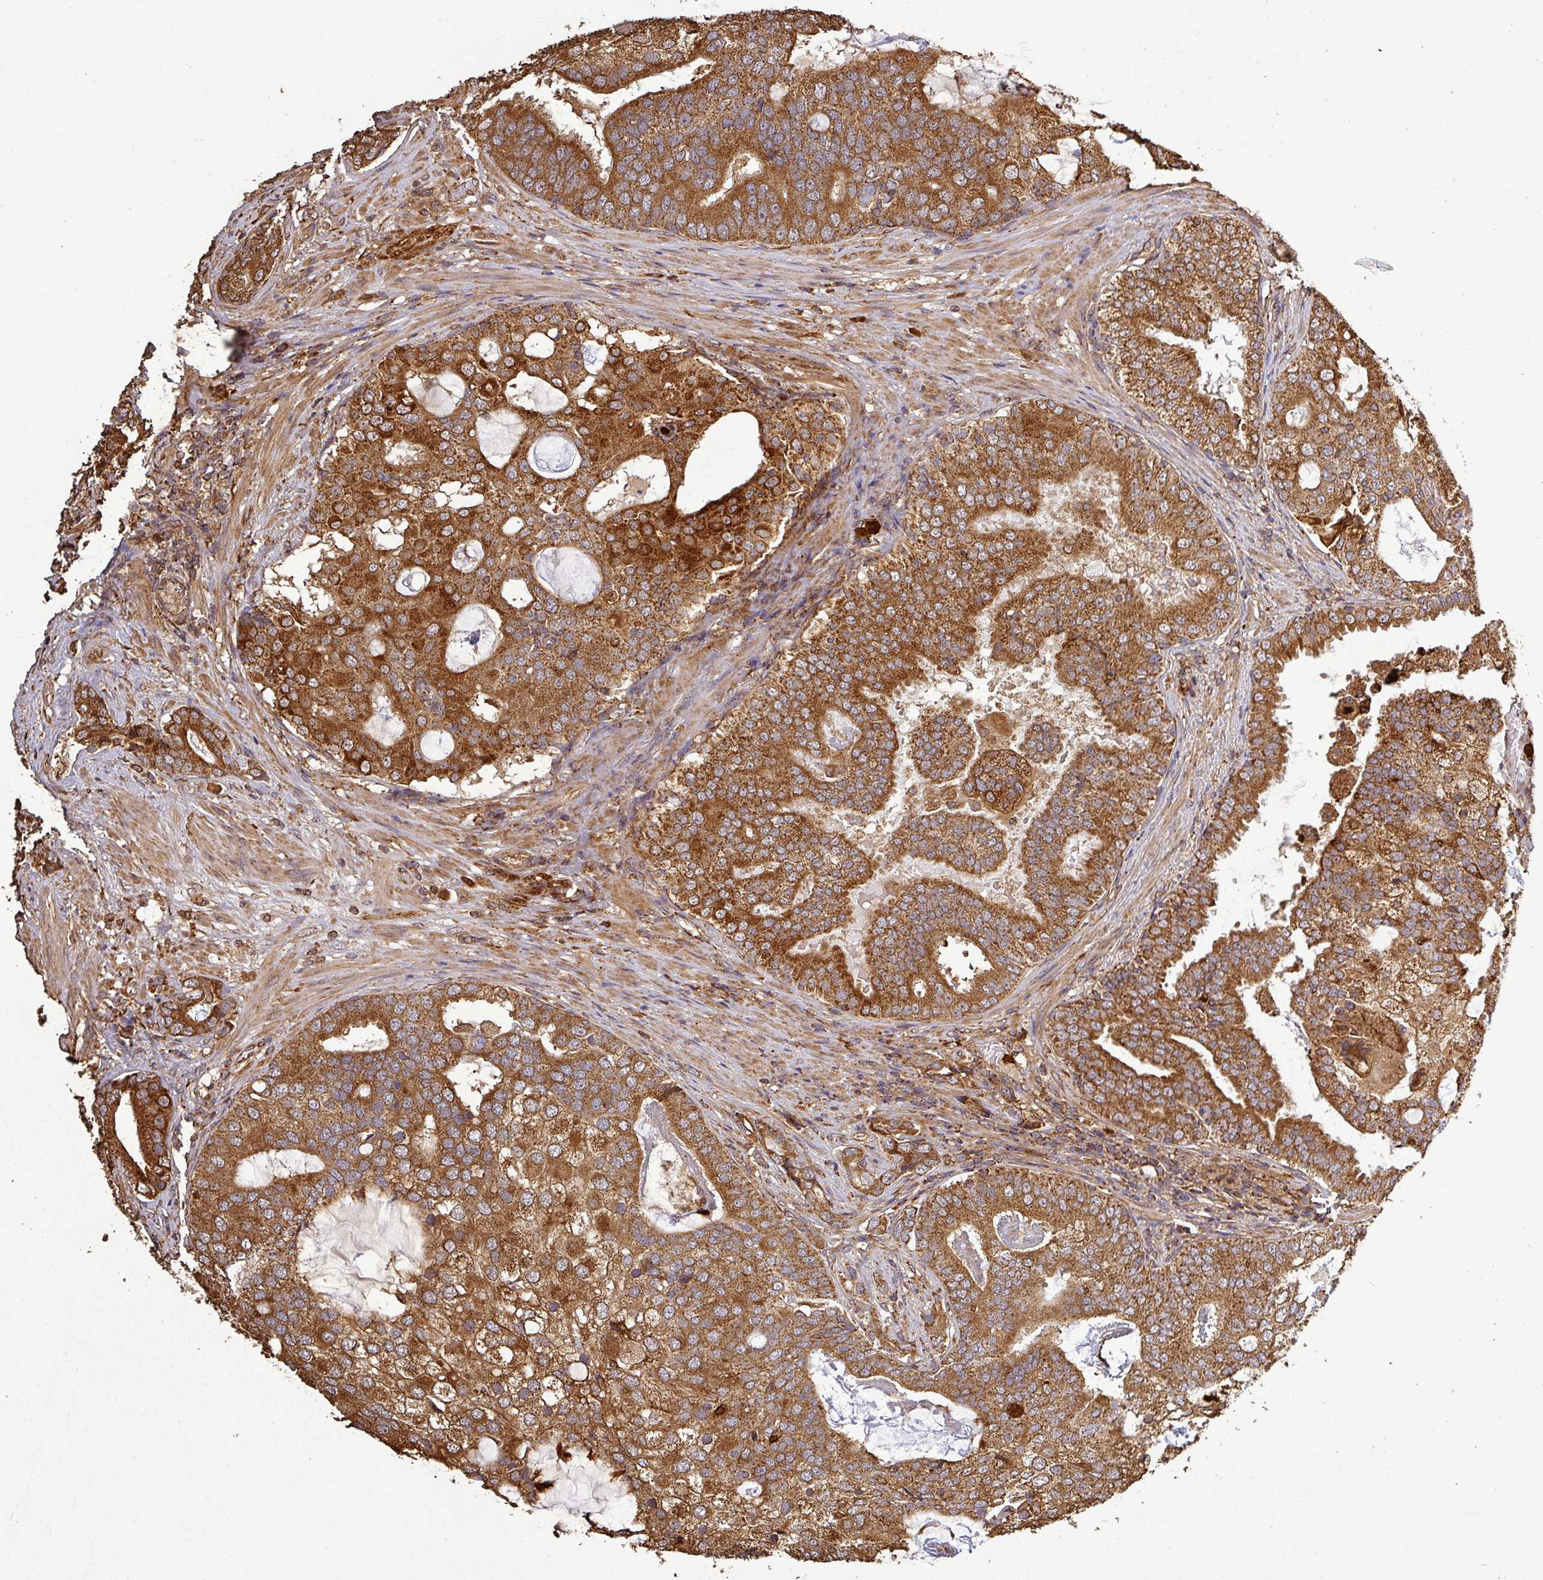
{"staining": {"intensity": "strong", "quantity": ">75%", "location": "cytoplasmic/membranous"}, "tissue": "prostate cancer", "cell_type": "Tumor cells", "image_type": "cancer", "snomed": [{"axis": "morphology", "description": "Adenocarcinoma, High grade"}, {"axis": "topography", "description": "Prostate"}], "caption": "The micrograph demonstrates staining of high-grade adenocarcinoma (prostate), revealing strong cytoplasmic/membranous protein positivity (brown color) within tumor cells. The protein of interest is shown in brown color, while the nuclei are stained blue.", "gene": "PLEKHM1", "patient": {"sex": "male", "age": 55}}